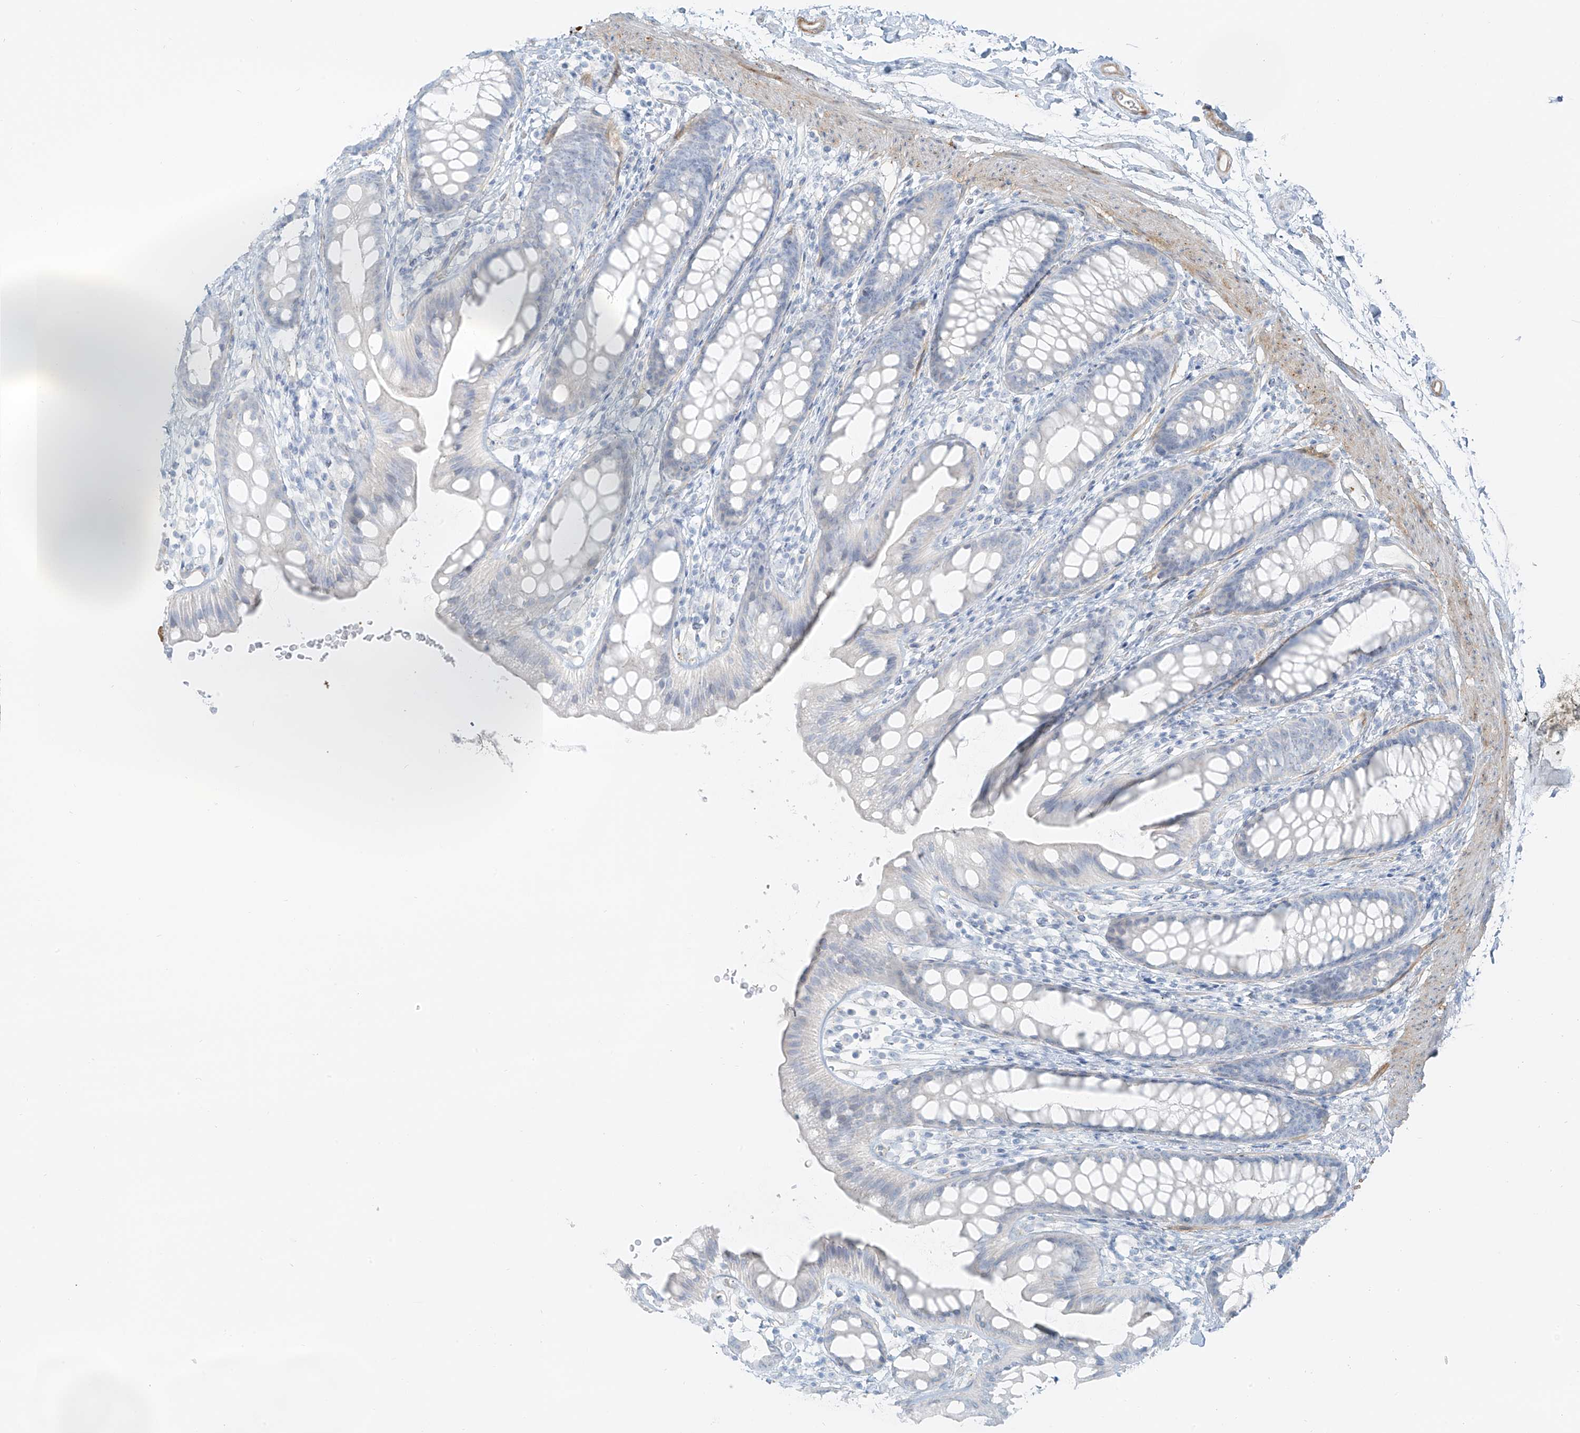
{"staining": {"intensity": "negative", "quantity": "none", "location": "none"}, "tissue": "rectum", "cell_type": "Glandular cells", "image_type": "normal", "snomed": [{"axis": "morphology", "description": "Normal tissue, NOS"}, {"axis": "topography", "description": "Rectum"}], "caption": "Immunohistochemistry histopathology image of unremarkable rectum: rectum stained with DAB reveals no significant protein expression in glandular cells.", "gene": "SMCP", "patient": {"sex": "female", "age": 65}}